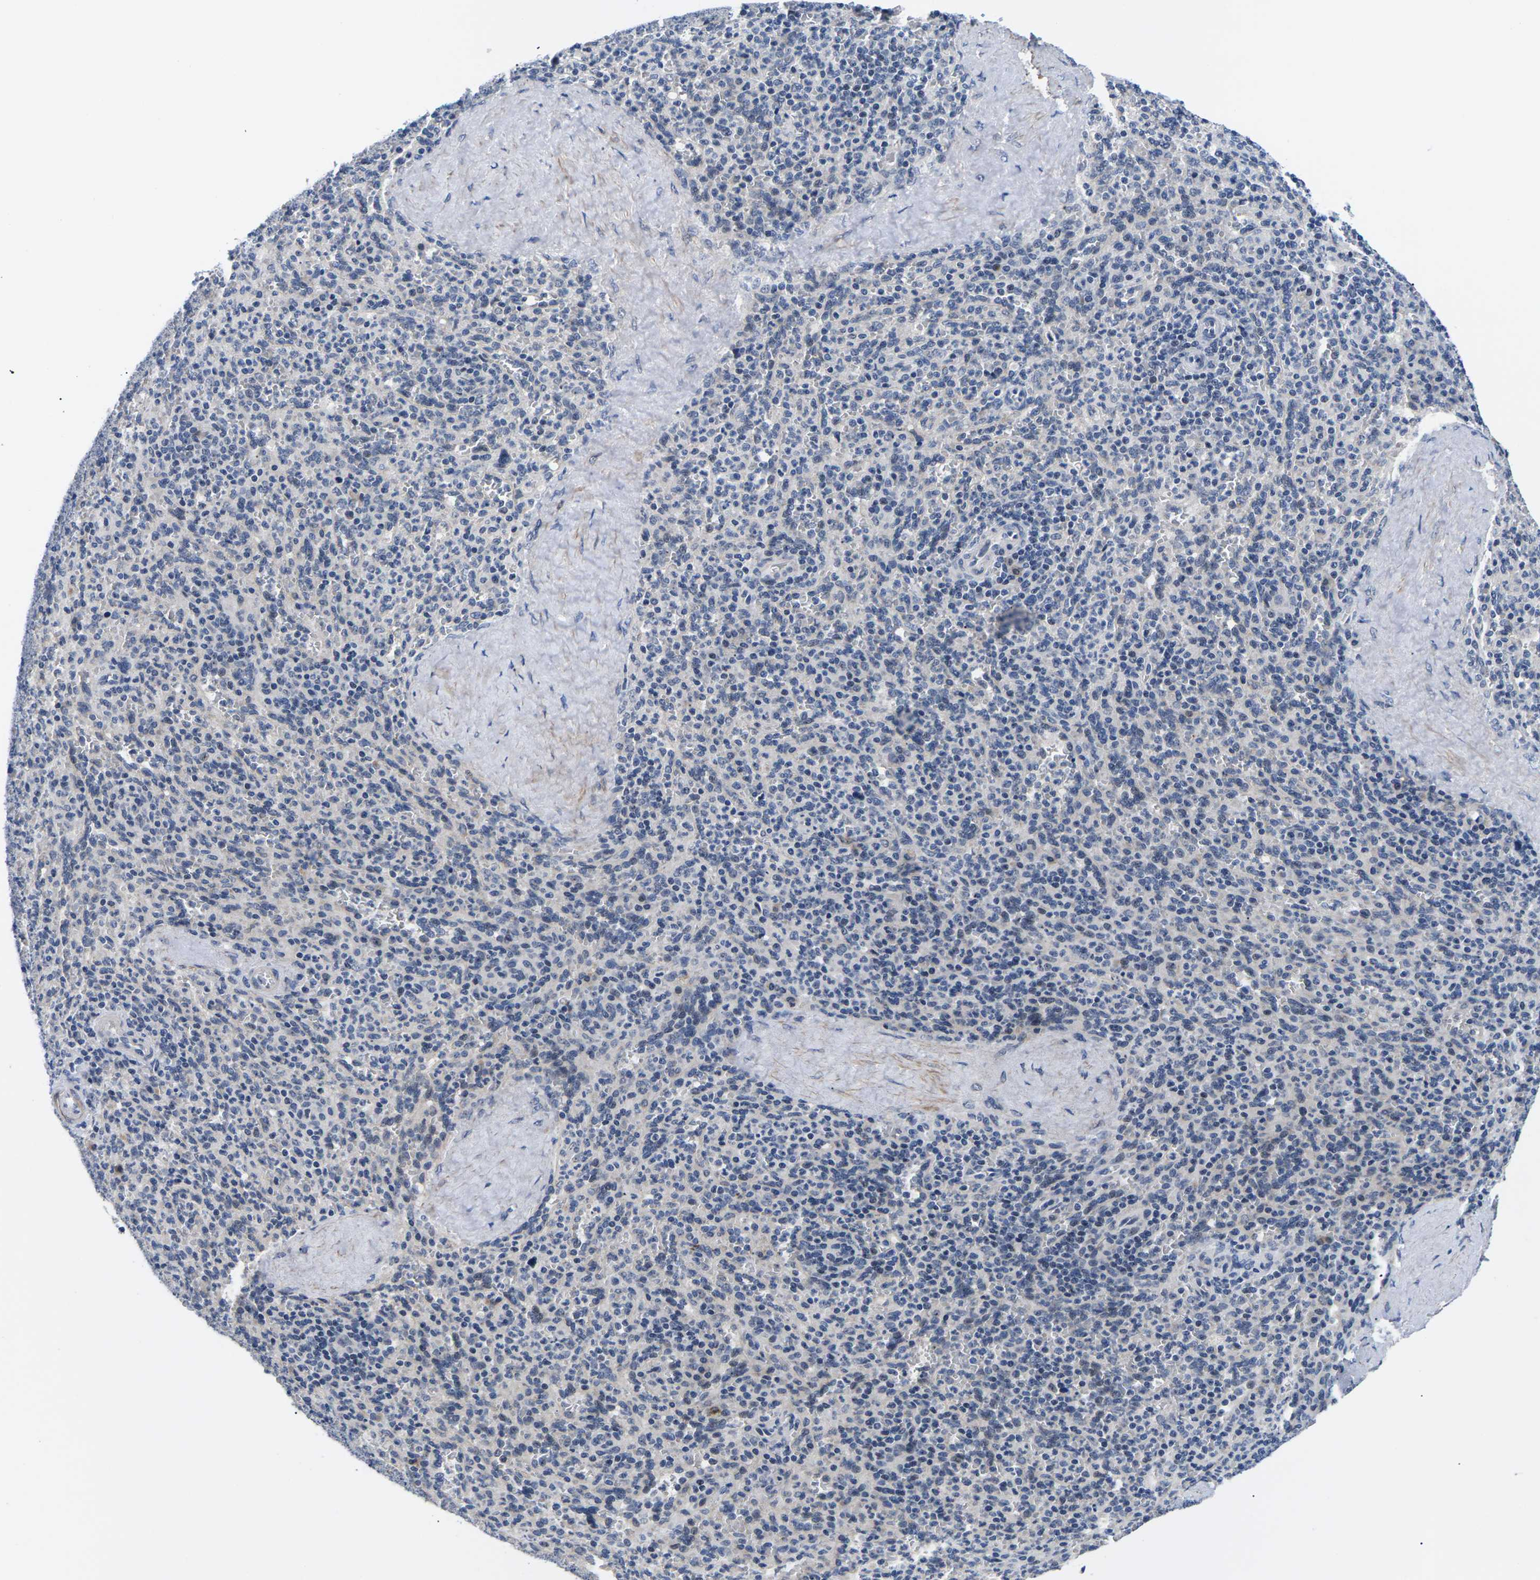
{"staining": {"intensity": "negative", "quantity": "none", "location": "none"}, "tissue": "spleen", "cell_type": "Cells in red pulp", "image_type": "normal", "snomed": [{"axis": "morphology", "description": "Normal tissue, NOS"}, {"axis": "topography", "description": "Spleen"}], "caption": "Immunohistochemistry of benign human spleen shows no staining in cells in red pulp.", "gene": "ST6GAL2", "patient": {"sex": "male", "age": 36}}